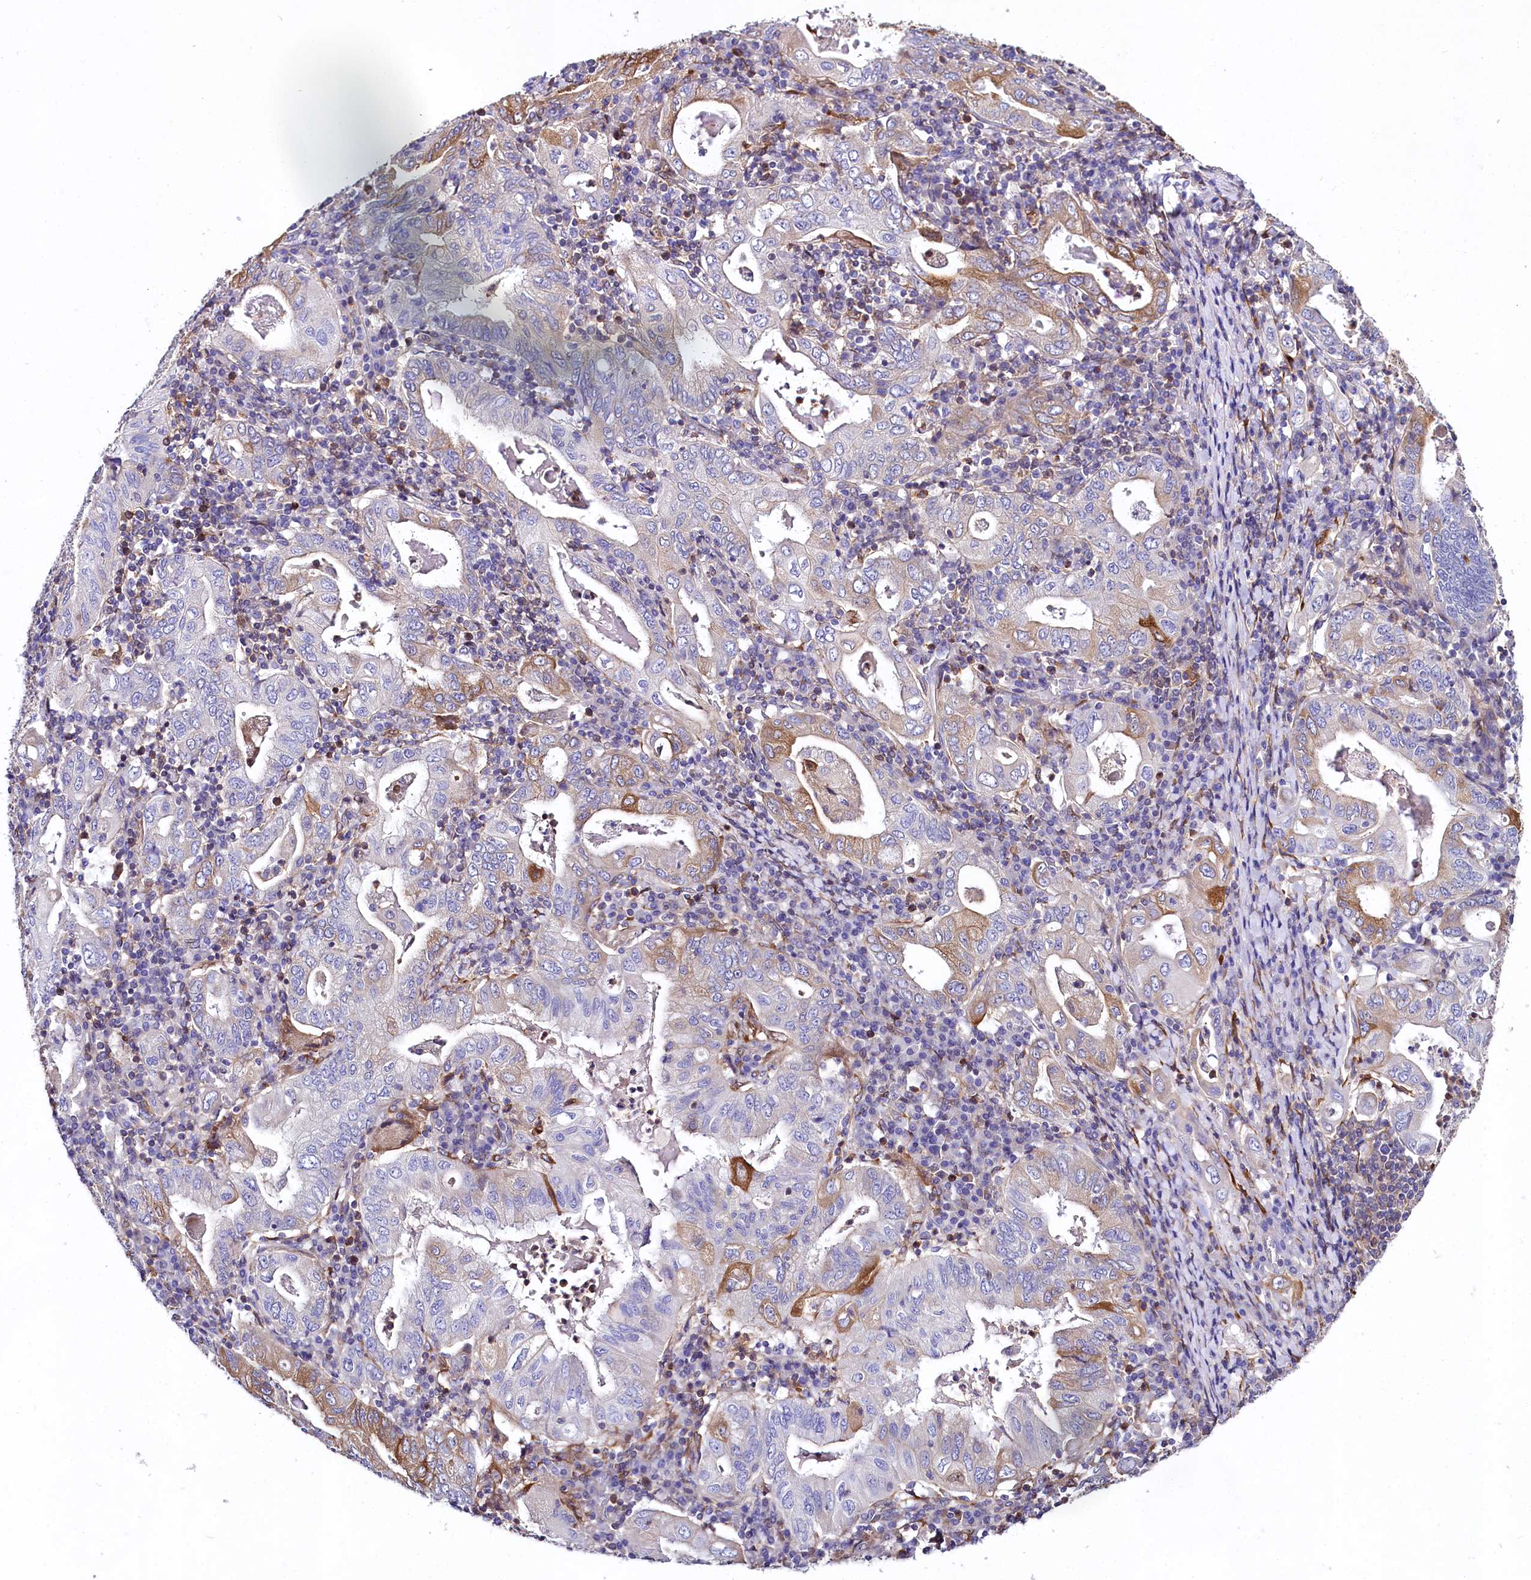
{"staining": {"intensity": "moderate", "quantity": "<25%", "location": "cytoplasmic/membranous"}, "tissue": "stomach cancer", "cell_type": "Tumor cells", "image_type": "cancer", "snomed": [{"axis": "morphology", "description": "Normal tissue, NOS"}, {"axis": "morphology", "description": "Adenocarcinoma, NOS"}, {"axis": "topography", "description": "Esophagus"}, {"axis": "topography", "description": "Stomach, upper"}, {"axis": "topography", "description": "Peripheral nerve tissue"}], "caption": "The photomicrograph displays staining of stomach cancer (adenocarcinoma), revealing moderate cytoplasmic/membranous protein staining (brown color) within tumor cells.", "gene": "FCHSD2", "patient": {"sex": "male", "age": 62}}